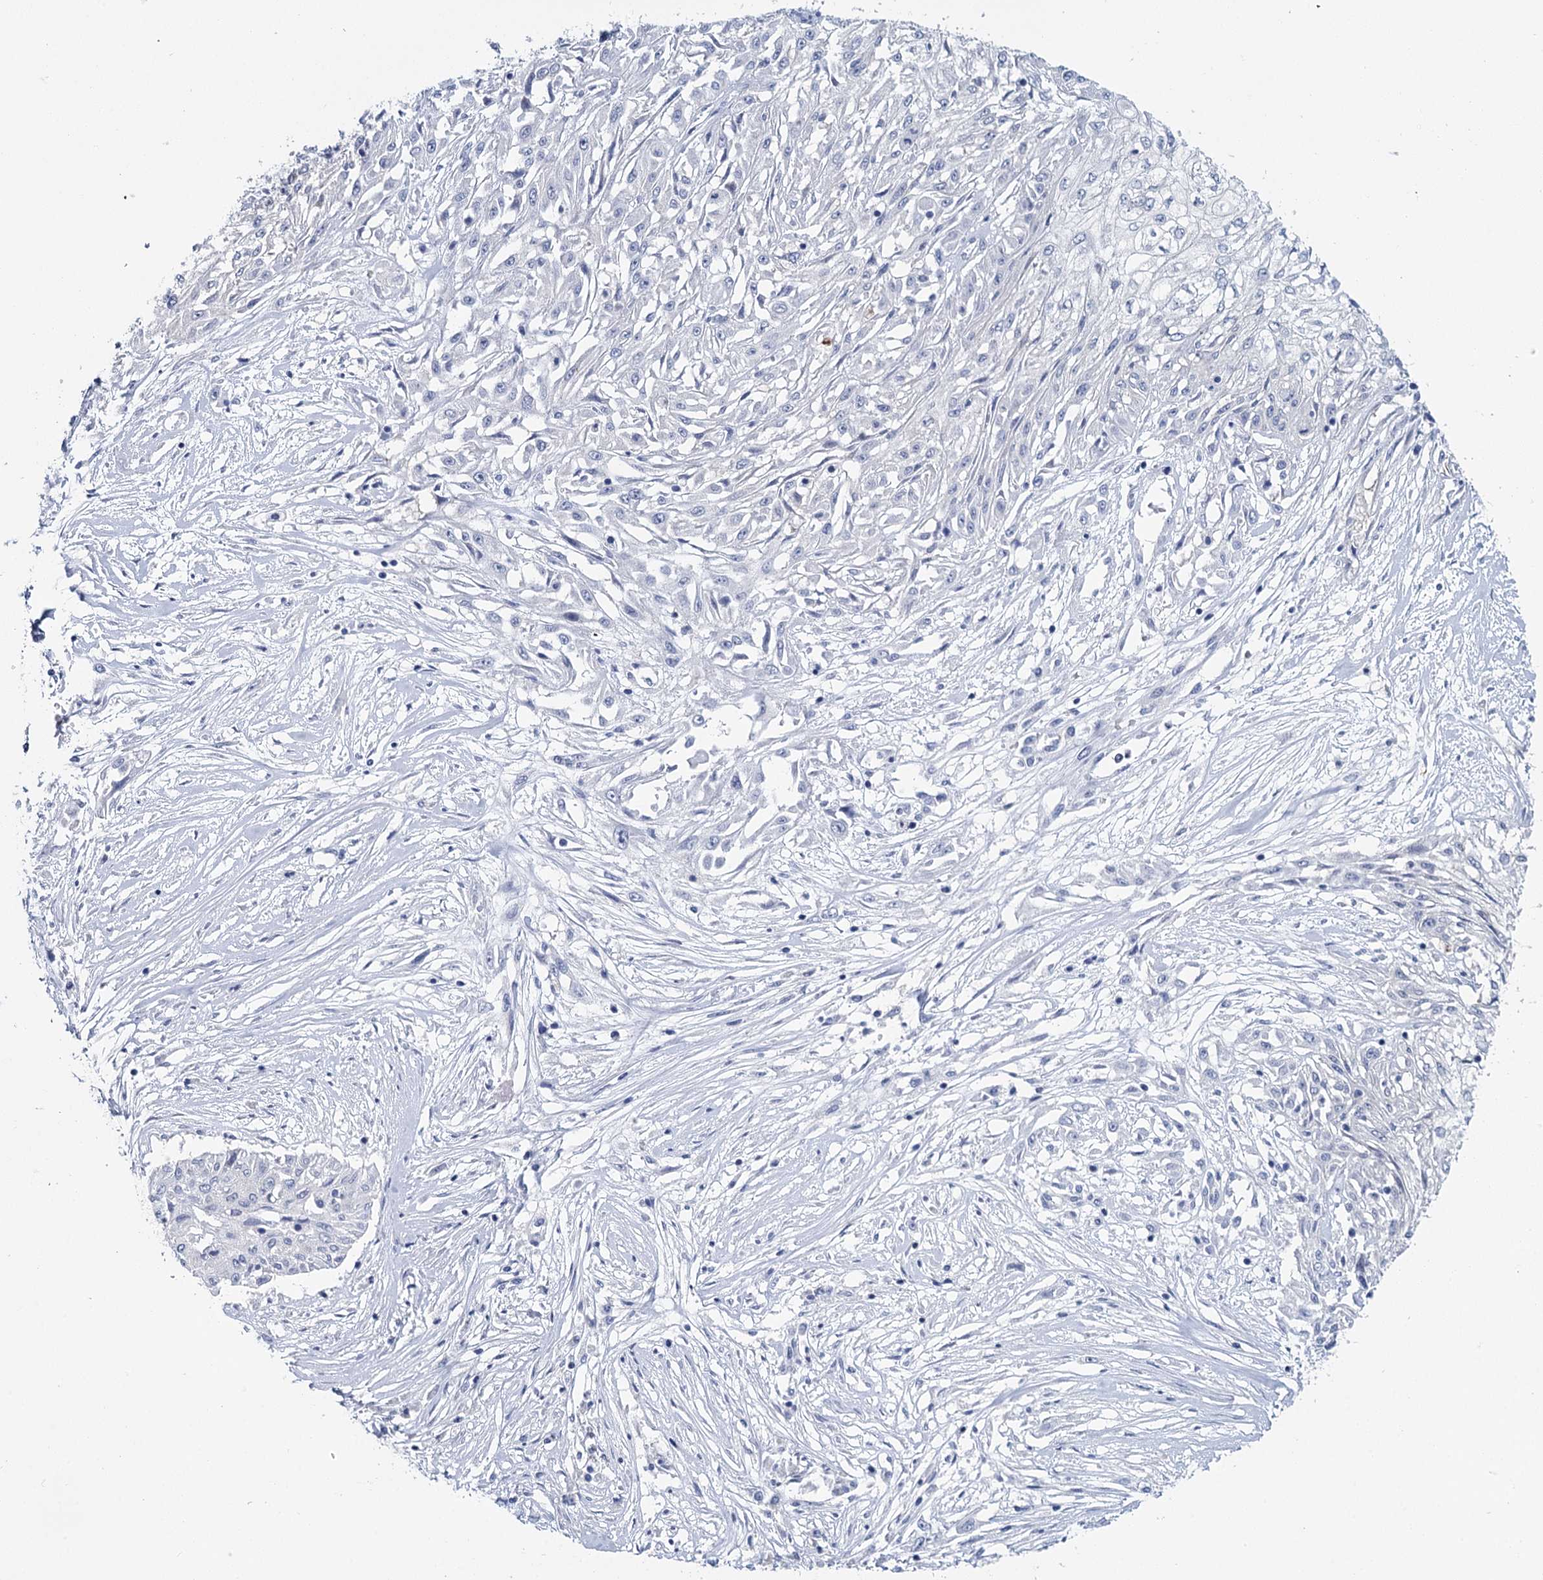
{"staining": {"intensity": "negative", "quantity": "none", "location": "none"}, "tissue": "skin cancer", "cell_type": "Tumor cells", "image_type": "cancer", "snomed": [{"axis": "morphology", "description": "Squamous cell carcinoma, NOS"}, {"axis": "morphology", "description": "Squamous cell carcinoma, metastatic, NOS"}, {"axis": "topography", "description": "Skin"}, {"axis": "topography", "description": "Lymph node"}], "caption": "The image exhibits no significant expression in tumor cells of squamous cell carcinoma (skin).", "gene": "METTL7B", "patient": {"sex": "male", "age": 75}}